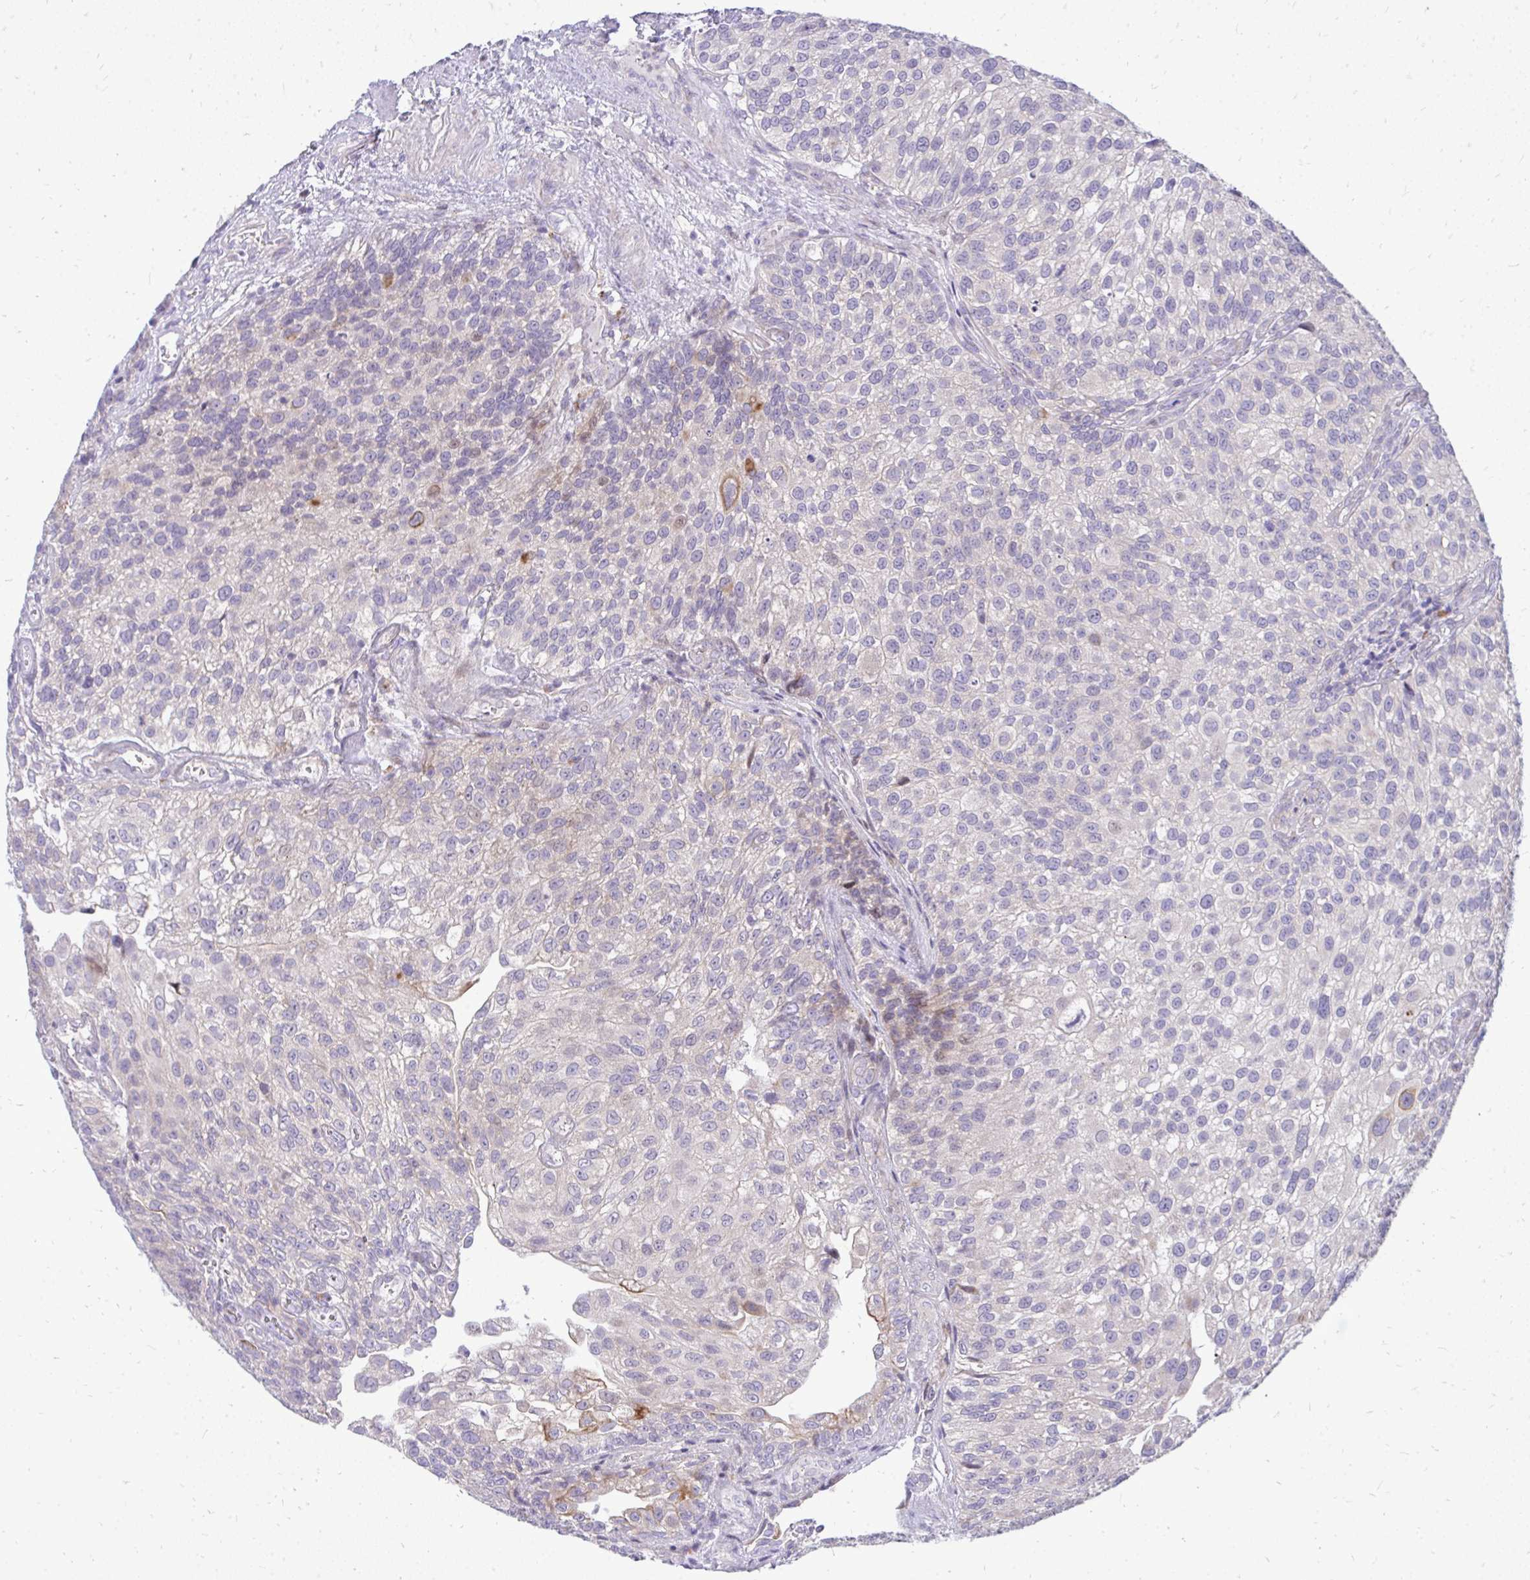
{"staining": {"intensity": "weak", "quantity": "<25%", "location": "cytoplasmic/membranous"}, "tissue": "urothelial cancer", "cell_type": "Tumor cells", "image_type": "cancer", "snomed": [{"axis": "morphology", "description": "Urothelial carcinoma, NOS"}, {"axis": "topography", "description": "Urinary bladder"}], "caption": "This is a histopathology image of immunohistochemistry (IHC) staining of transitional cell carcinoma, which shows no expression in tumor cells.", "gene": "OR8D1", "patient": {"sex": "male", "age": 87}}